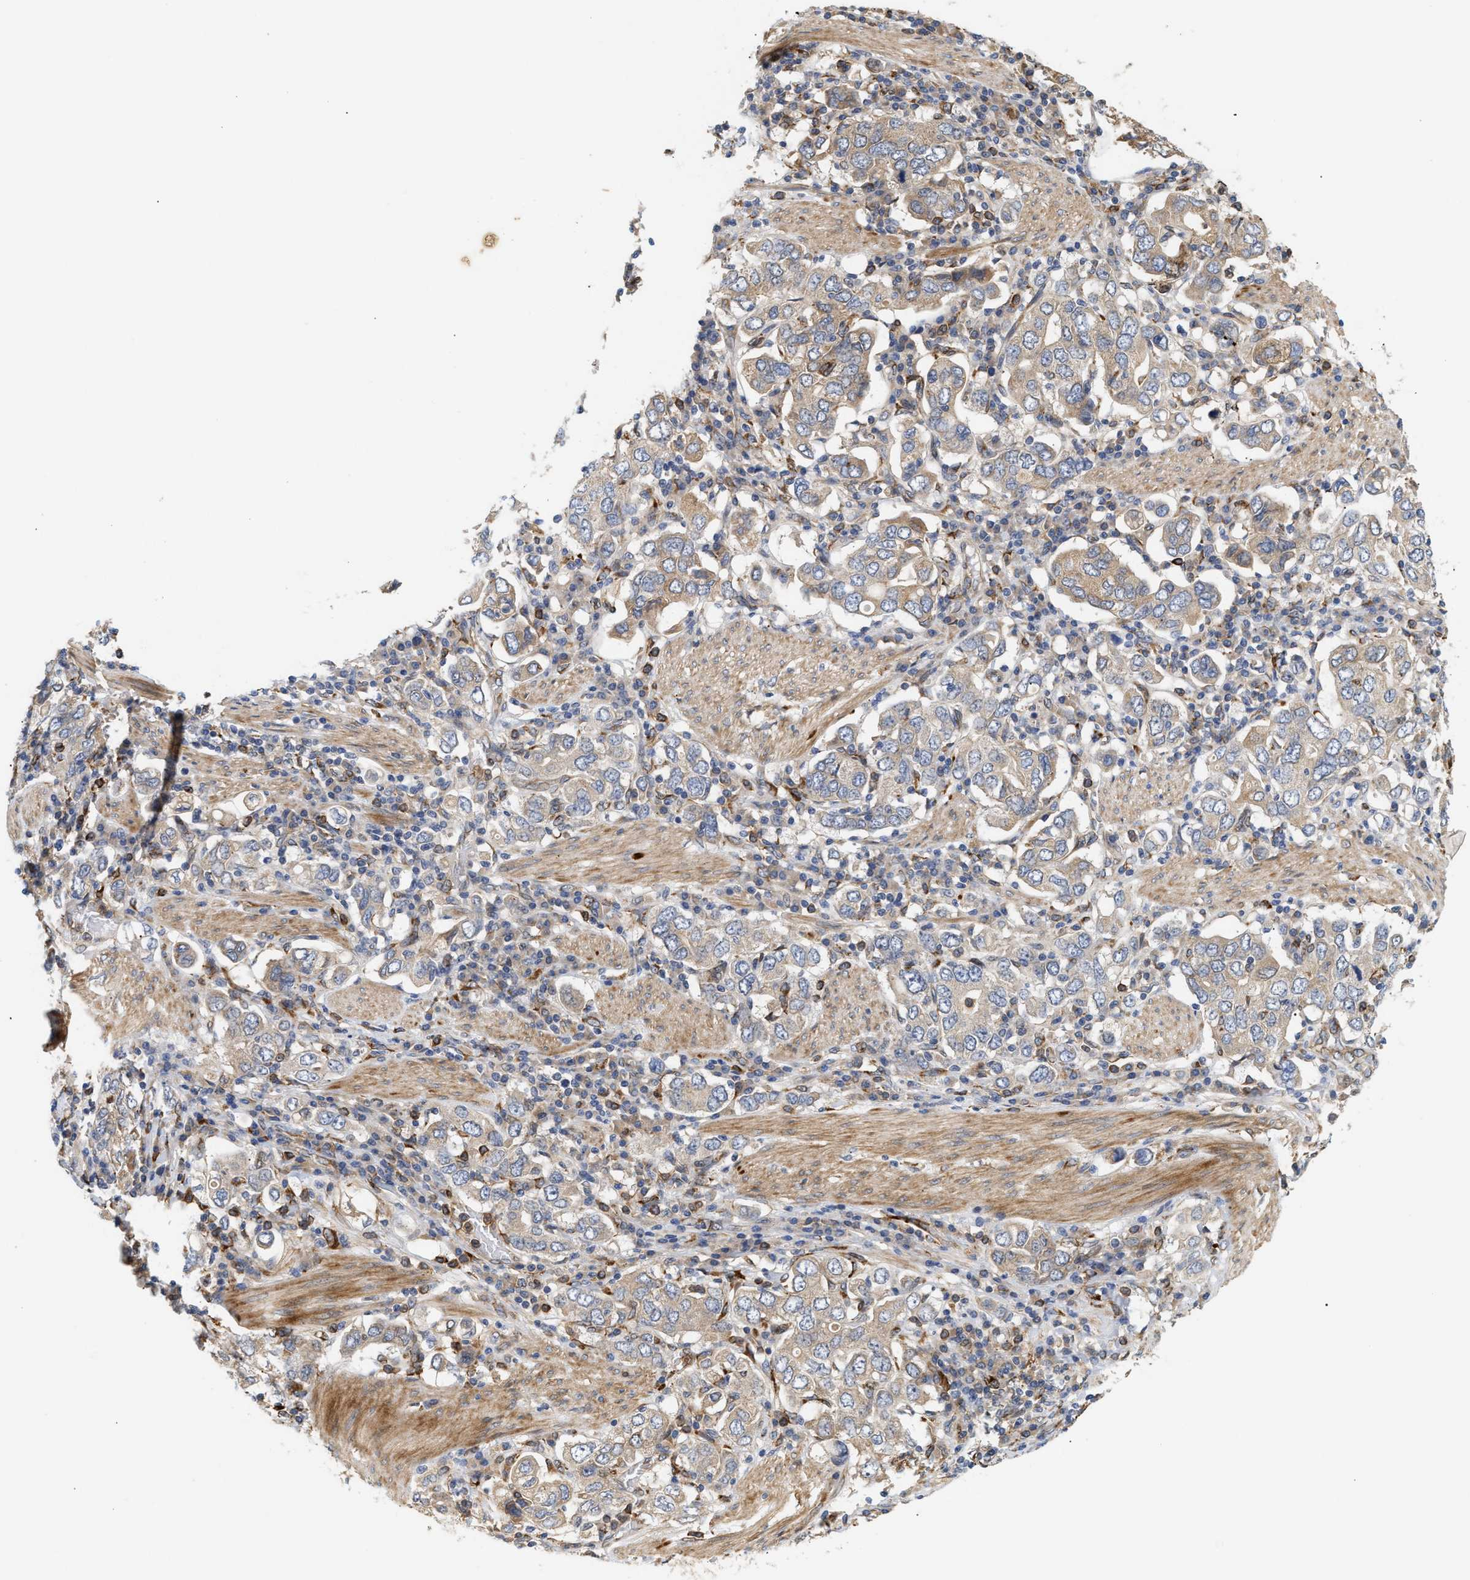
{"staining": {"intensity": "weak", "quantity": "<25%", "location": "cytoplasmic/membranous"}, "tissue": "stomach cancer", "cell_type": "Tumor cells", "image_type": "cancer", "snomed": [{"axis": "morphology", "description": "Adenocarcinoma, NOS"}, {"axis": "topography", "description": "Stomach, upper"}], "caption": "The micrograph reveals no staining of tumor cells in stomach adenocarcinoma.", "gene": "PLCD1", "patient": {"sex": "male", "age": 62}}